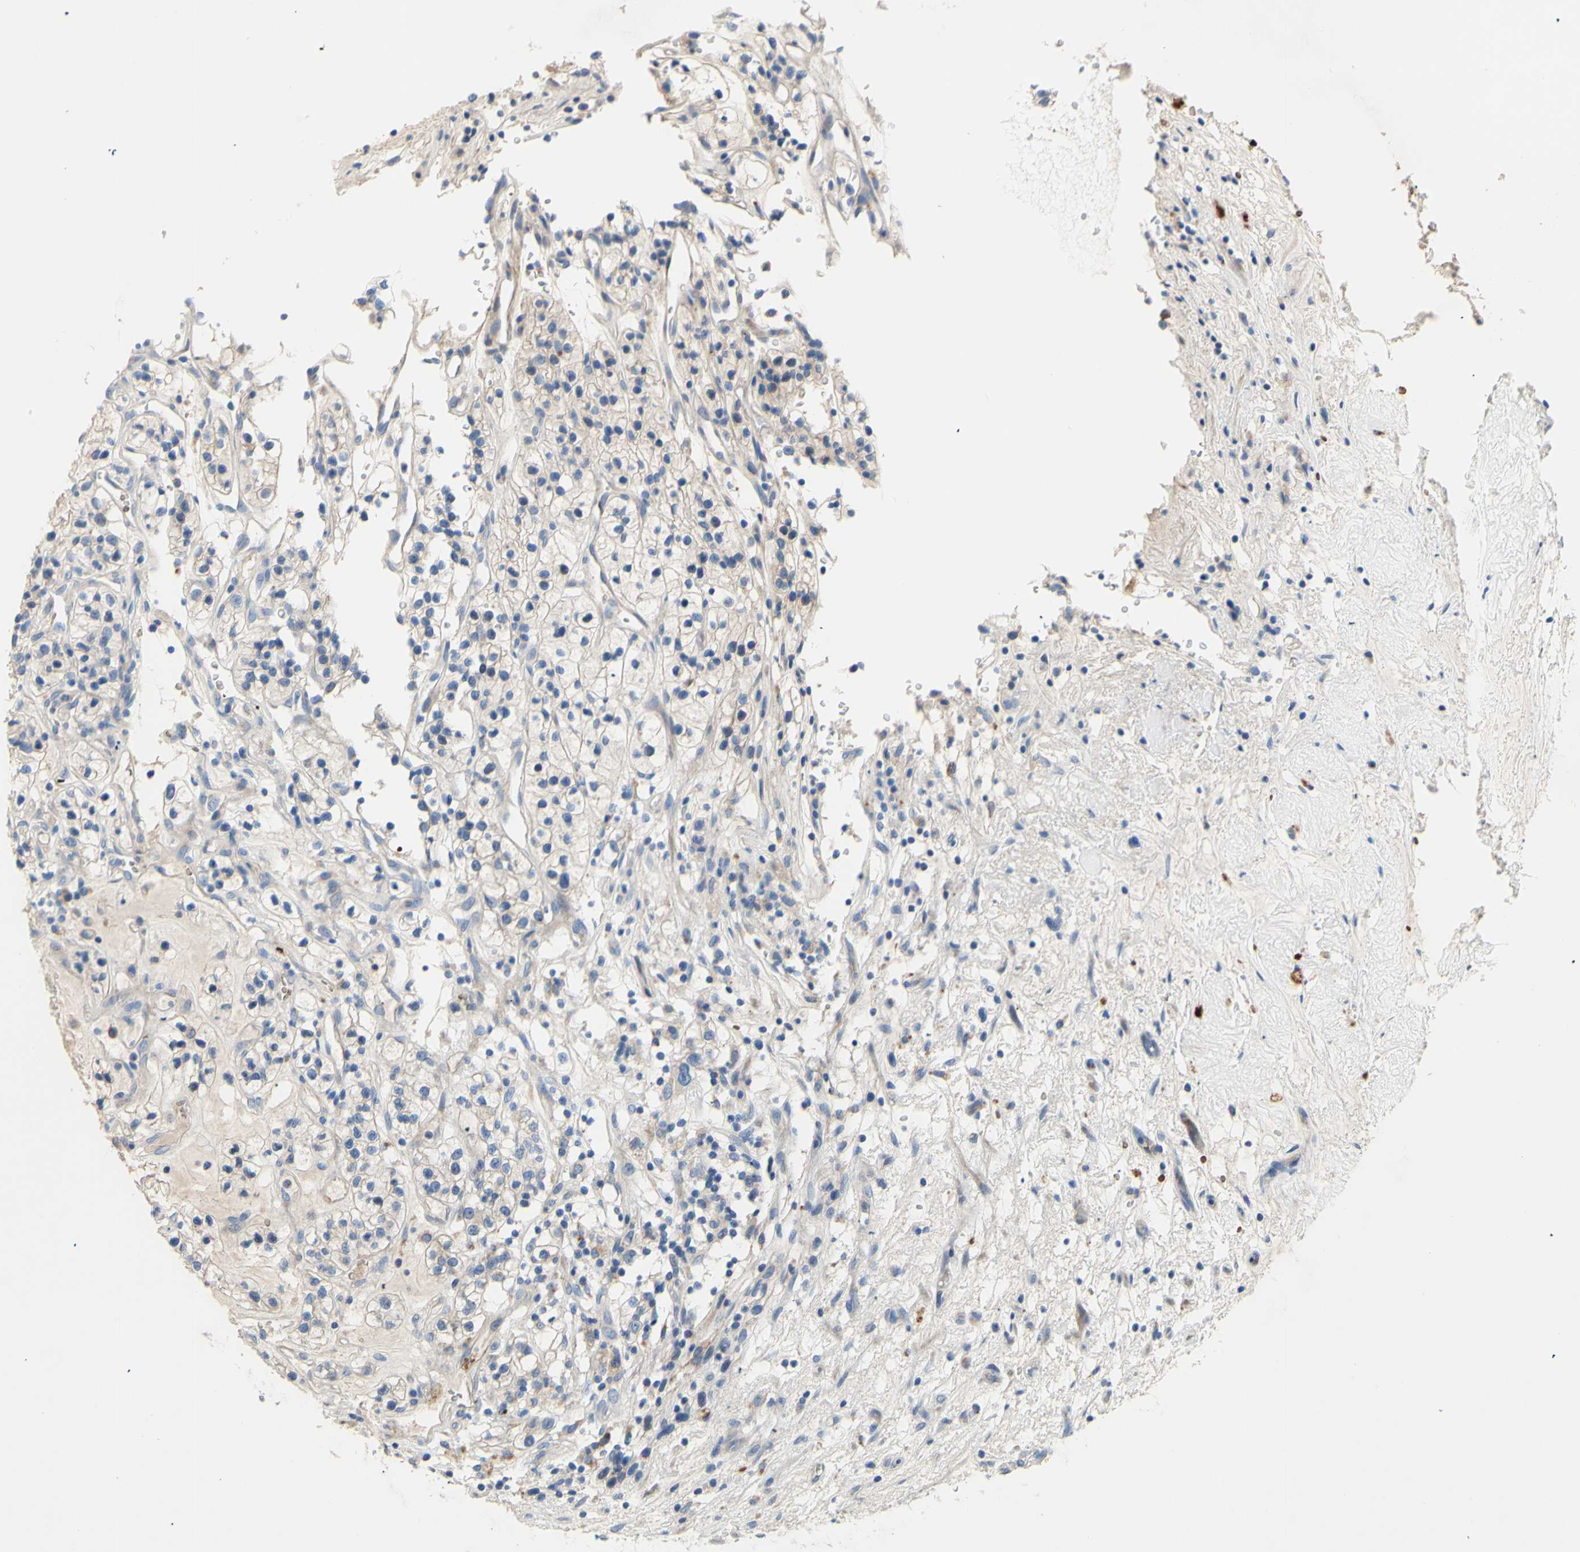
{"staining": {"intensity": "negative", "quantity": "none", "location": "none"}, "tissue": "renal cancer", "cell_type": "Tumor cells", "image_type": "cancer", "snomed": [{"axis": "morphology", "description": "Adenocarcinoma, NOS"}, {"axis": "topography", "description": "Kidney"}], "caption": "Tumor cells are negative for brown protein staining in adenocarcinoma (renal). (DAB (3,3'-diaminobenzidine) IHC with hematoxylin counter stain).", "gene": "CDON", "patient": {"sex": "female", "age": 57}}